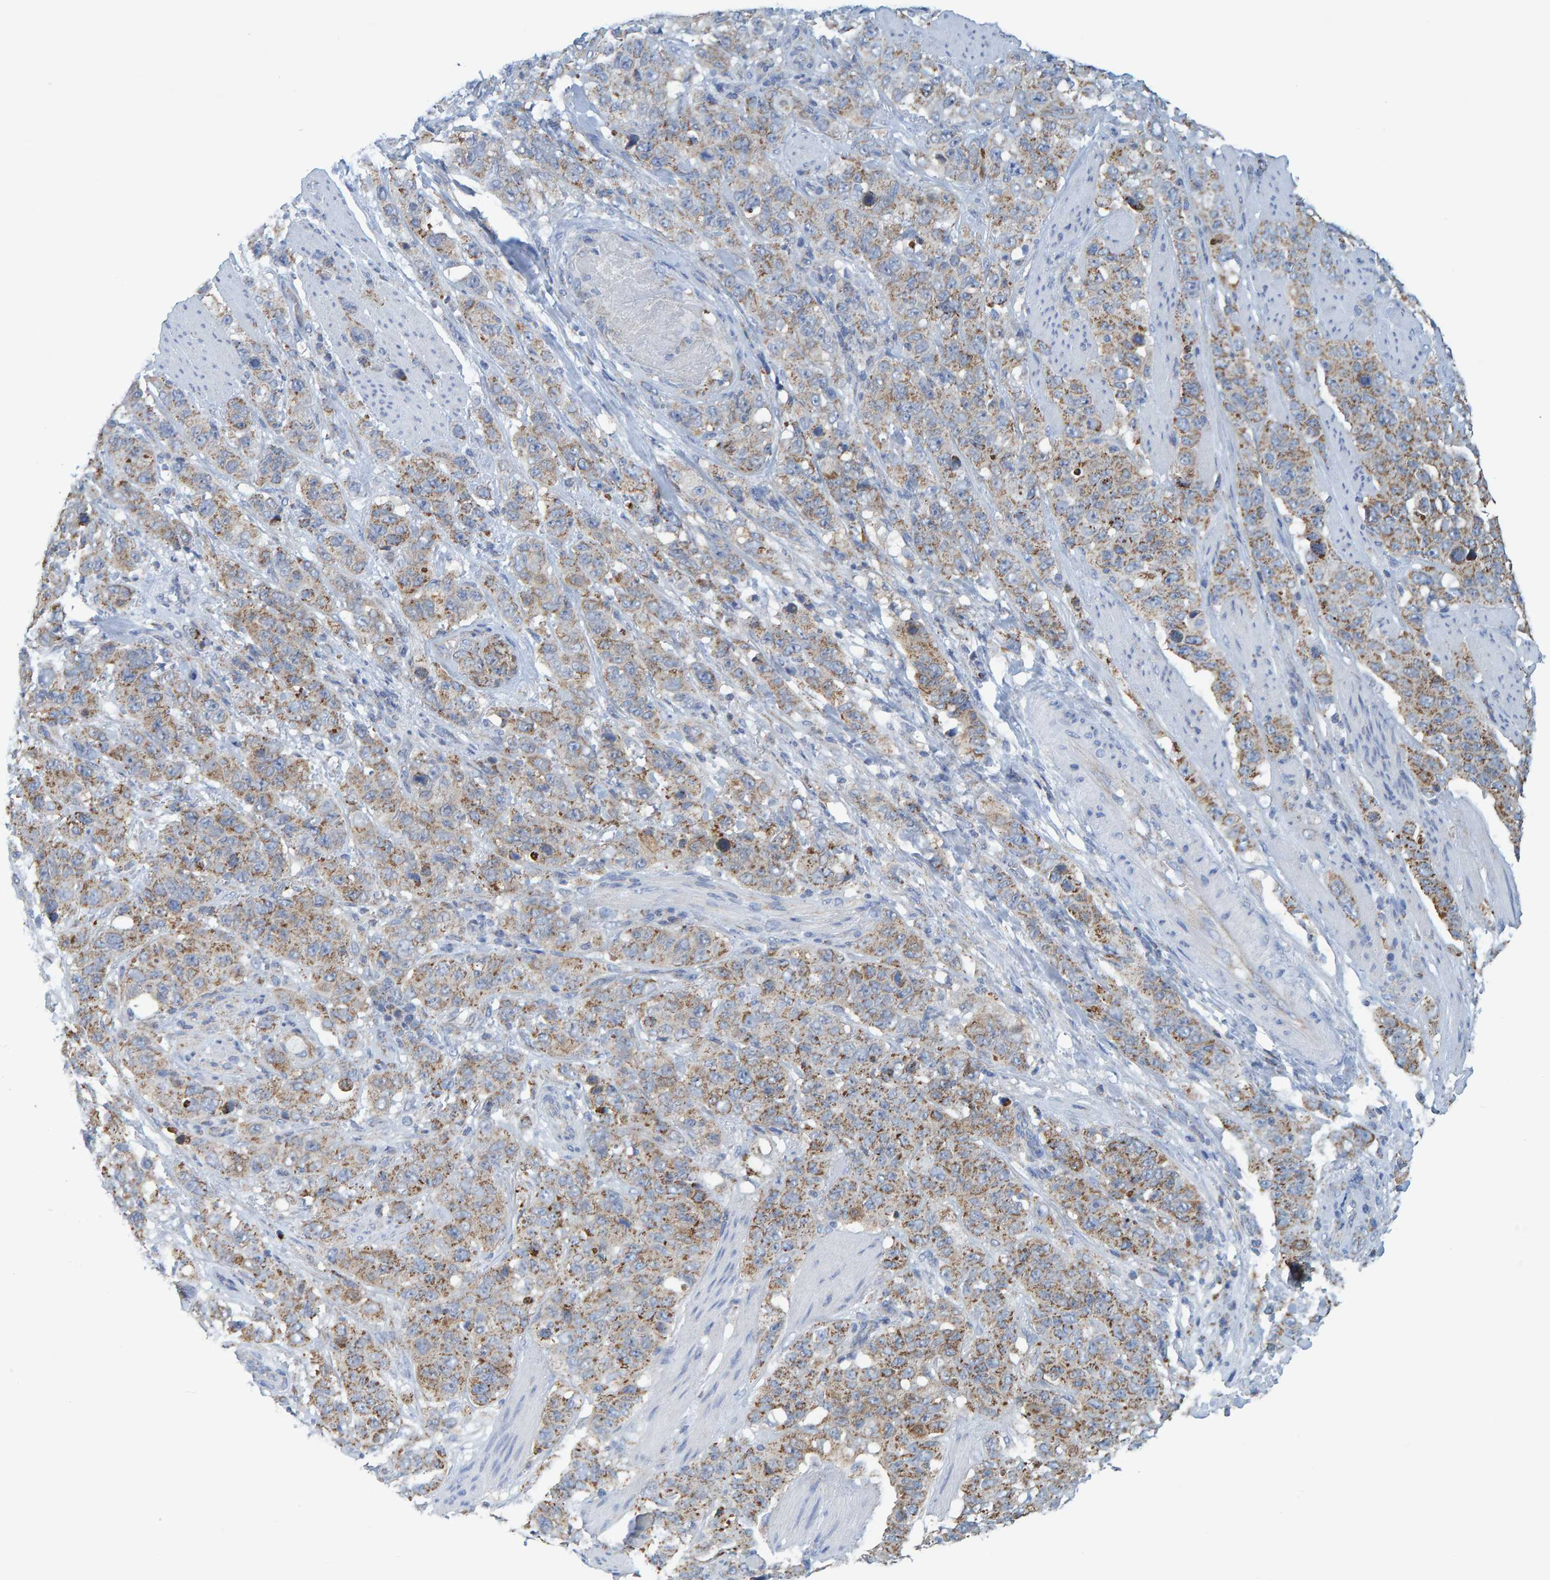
{"staining": {"intensity": "moderate", "quantity": "25%-75%", "location": "cytoplasmic/membranous"}, "tissue": "stomach cancer", "cell_type": "Tumor cells", "image_type": "cancer", "snomed": [{"axis": "morphology", "description": "Adenocarcinoma, NOS"}, {"axis": "topography", "description": "Stomach"}], "caption": "A micrograph of human stomach adenocarcinoma stained for a protein shows moderate cytoplasmic/membranous brown staining in tumor cells.", "gene": "MRPS7", "patient": {"sex": "male", "age": 48}}